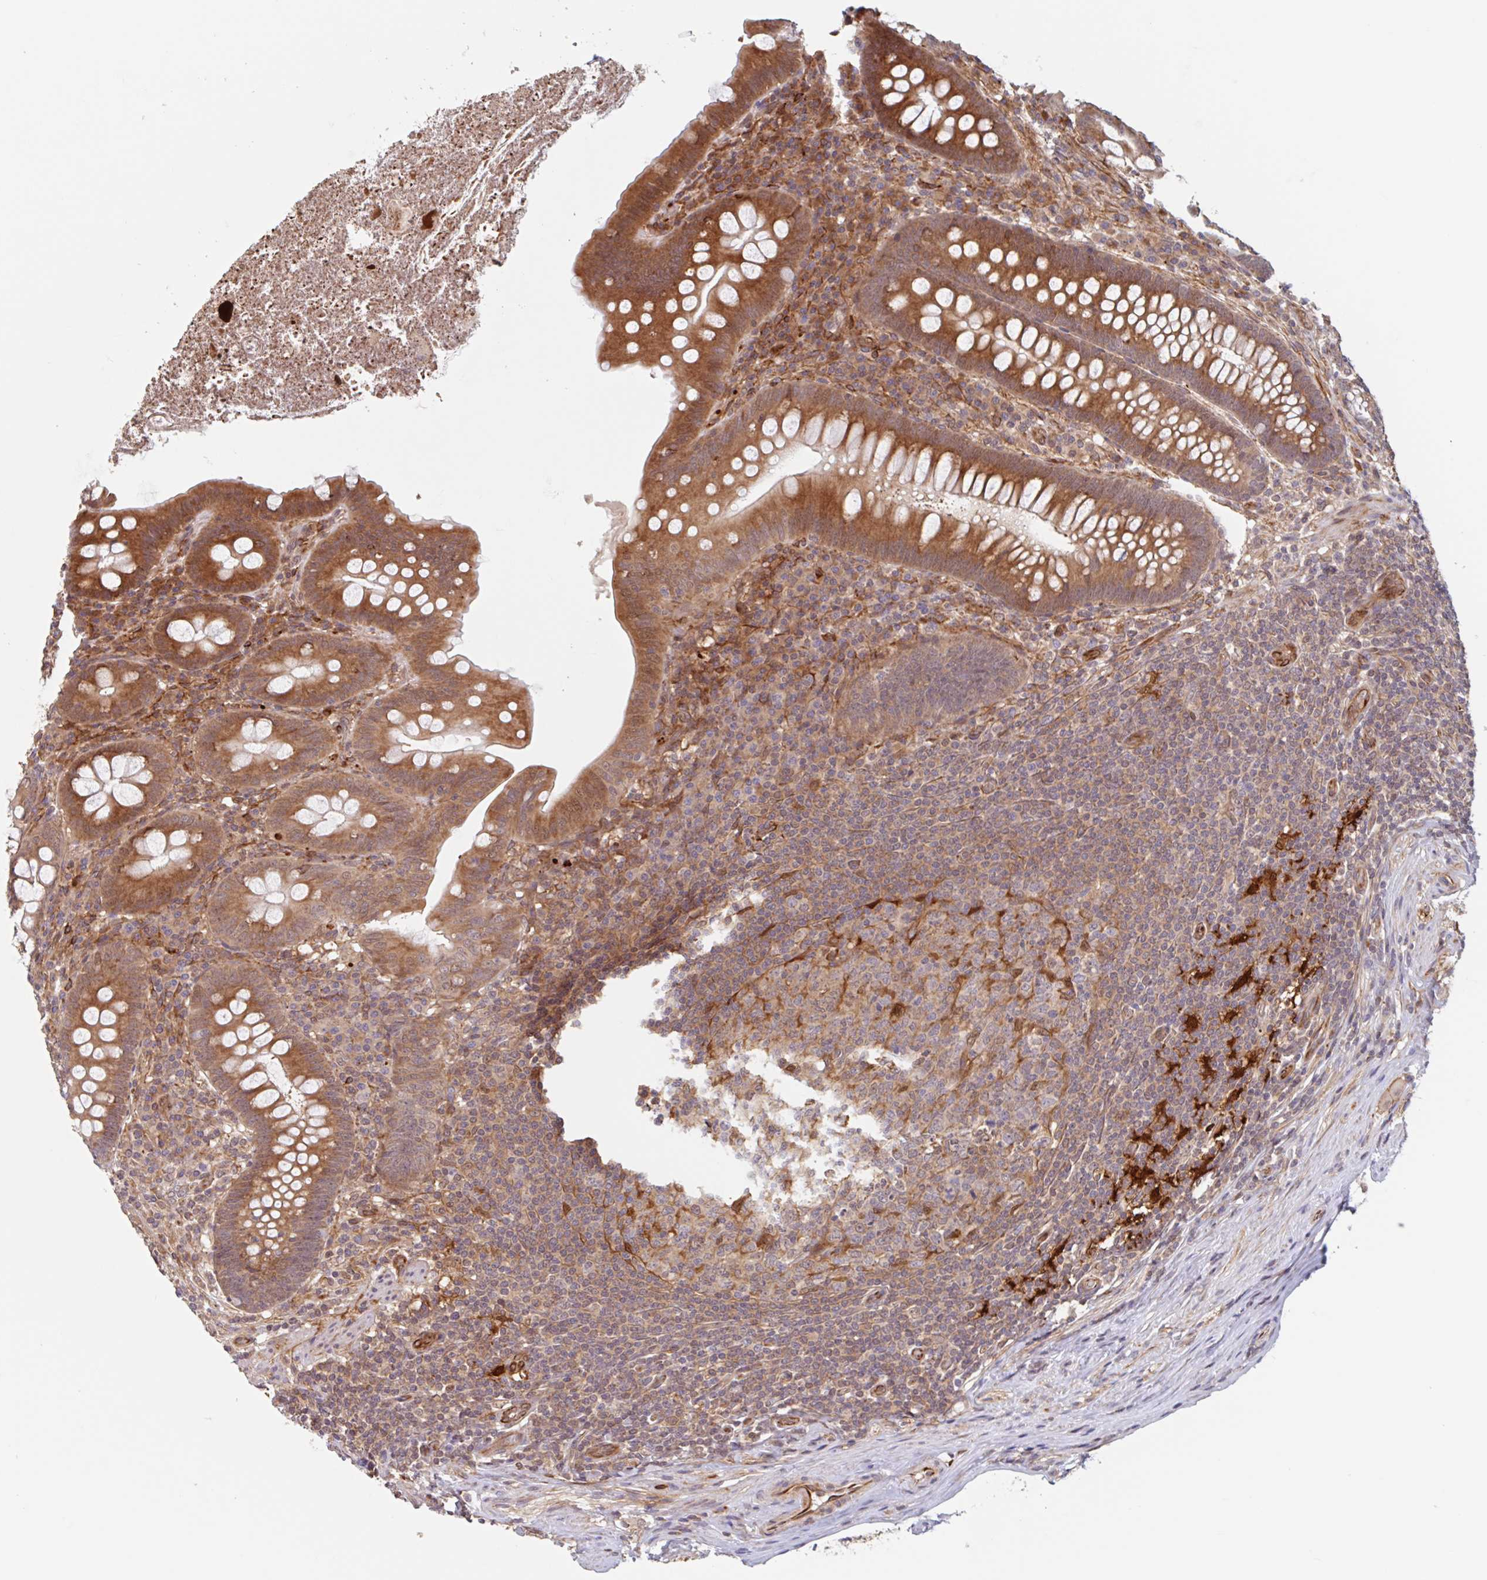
{"staining": {"intensity": "moderate", "quantity": ">75%", "location": "cytoplasmic/membranous,nuclear"}, "tissue": "appendix", "cell_type": "Glandular cells", "image_type": "normal", "snomed": [{"axis": "morphology", "description": "Normal tissue, NOS"}, {"axis": "topography", "description": "Appendix"}], "caption": "Human appendix stained for a protein (brown) shows moderate cytoplasmic/membranous,nuclear positive expression in about >75% of glandular cells.", "gene": "NUB1", "patient": {"sex": "male", "age": 71}}